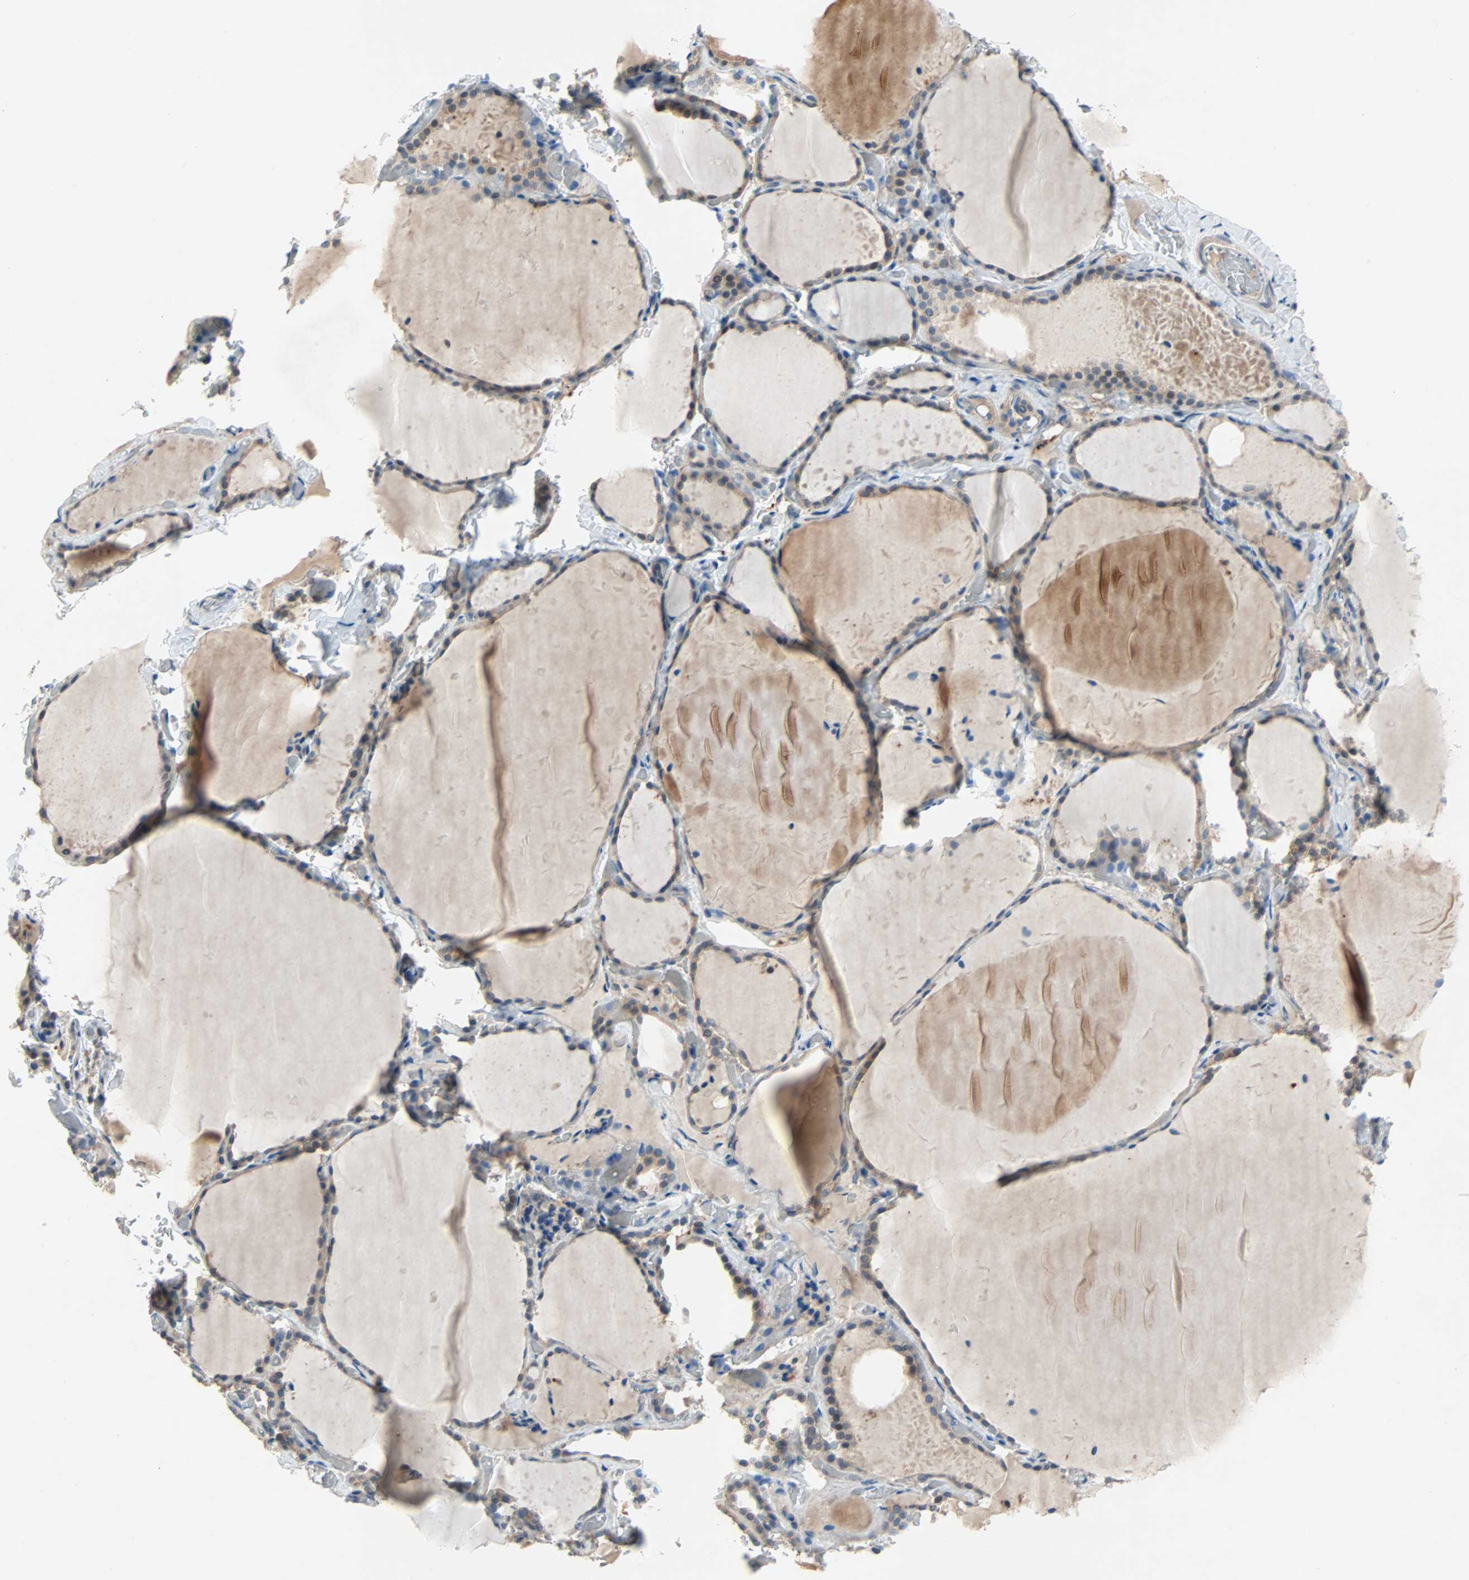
{"staining": {"intensity": "weak", "quantity": ">75%", "location": "cytoplasmic/membranous"}, "tissue": "thyroid gland", "cell_type": "Glandular cells", "image_type": "normal", "snomed": [{"axis": "morphology", "description": "Normal tissue, NOS"}, {"axis": "topography", "description": "Thyroid gland"}], "caption": "Immunohistochemical staining of normal human thyroid gland reveals low levels of weak cytoplasmic/membranous expression in approximately >75% of glandular cells.", "gene": "TNFRSF12A", "patient": {"sex": "female", "age": 22}}